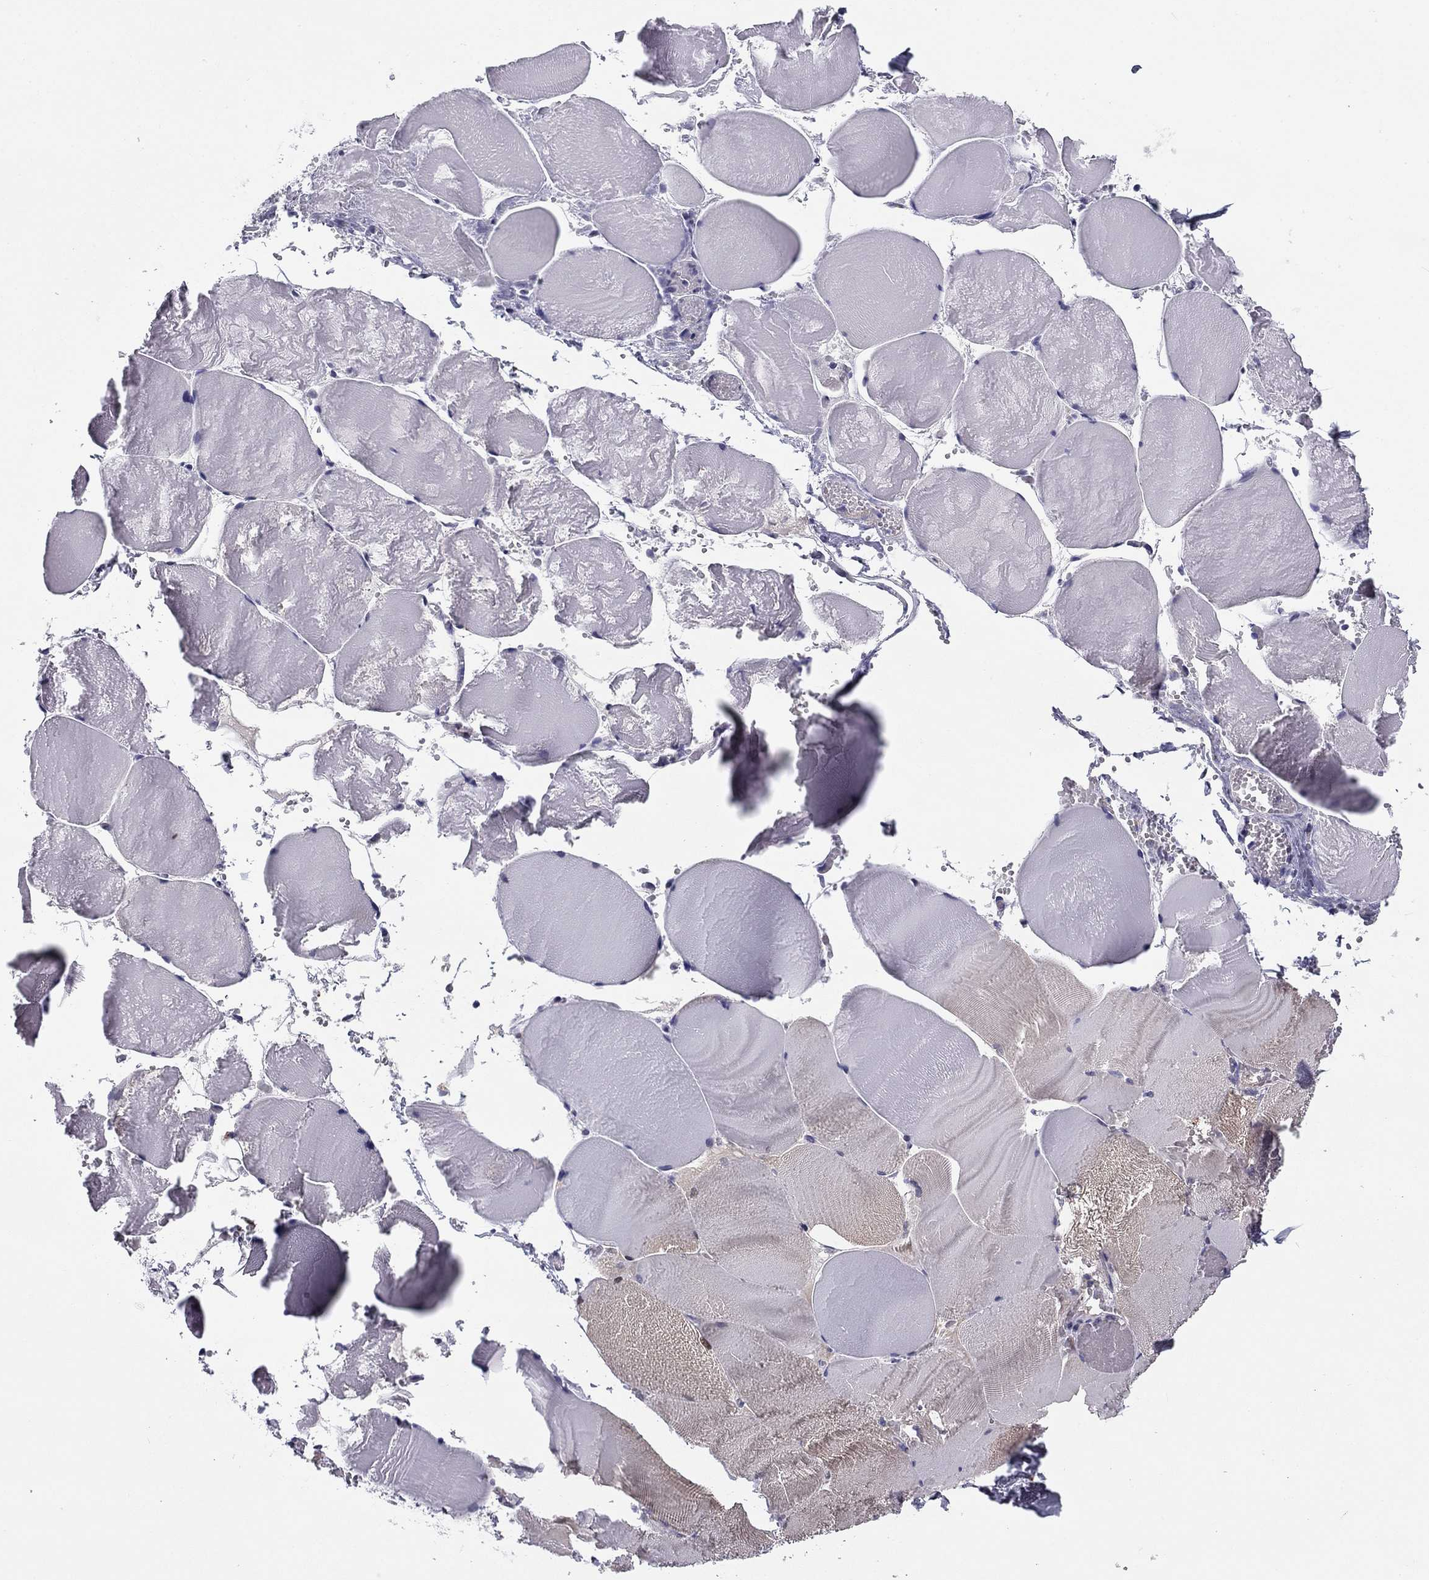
{"staining": {"intensity": "weak", "quantity": "25%-75%", "location": "cytoplasmic/membranous"}, "tissue": "skeletal muscle", "cell_type": "Myocytes", "image_type": "normal", "snomed": [{"axis": "morphology", "description": "Normal tissue, NOS"}, {"axis": "morphology", "description": "Malignant melanoma, Metastatic site"}, {"axis": "topography", "description": "Skeletal muscle"}], "caption": "Protein analysis of normal skeletal muscle reveals weak cytoplasmic/membranous expression in about 25%-75% of myocytes. (IHC, brightfield microscopy, high magnification).", "gene": "TMED3", "patient": {"sex": "male", "age": 50}}